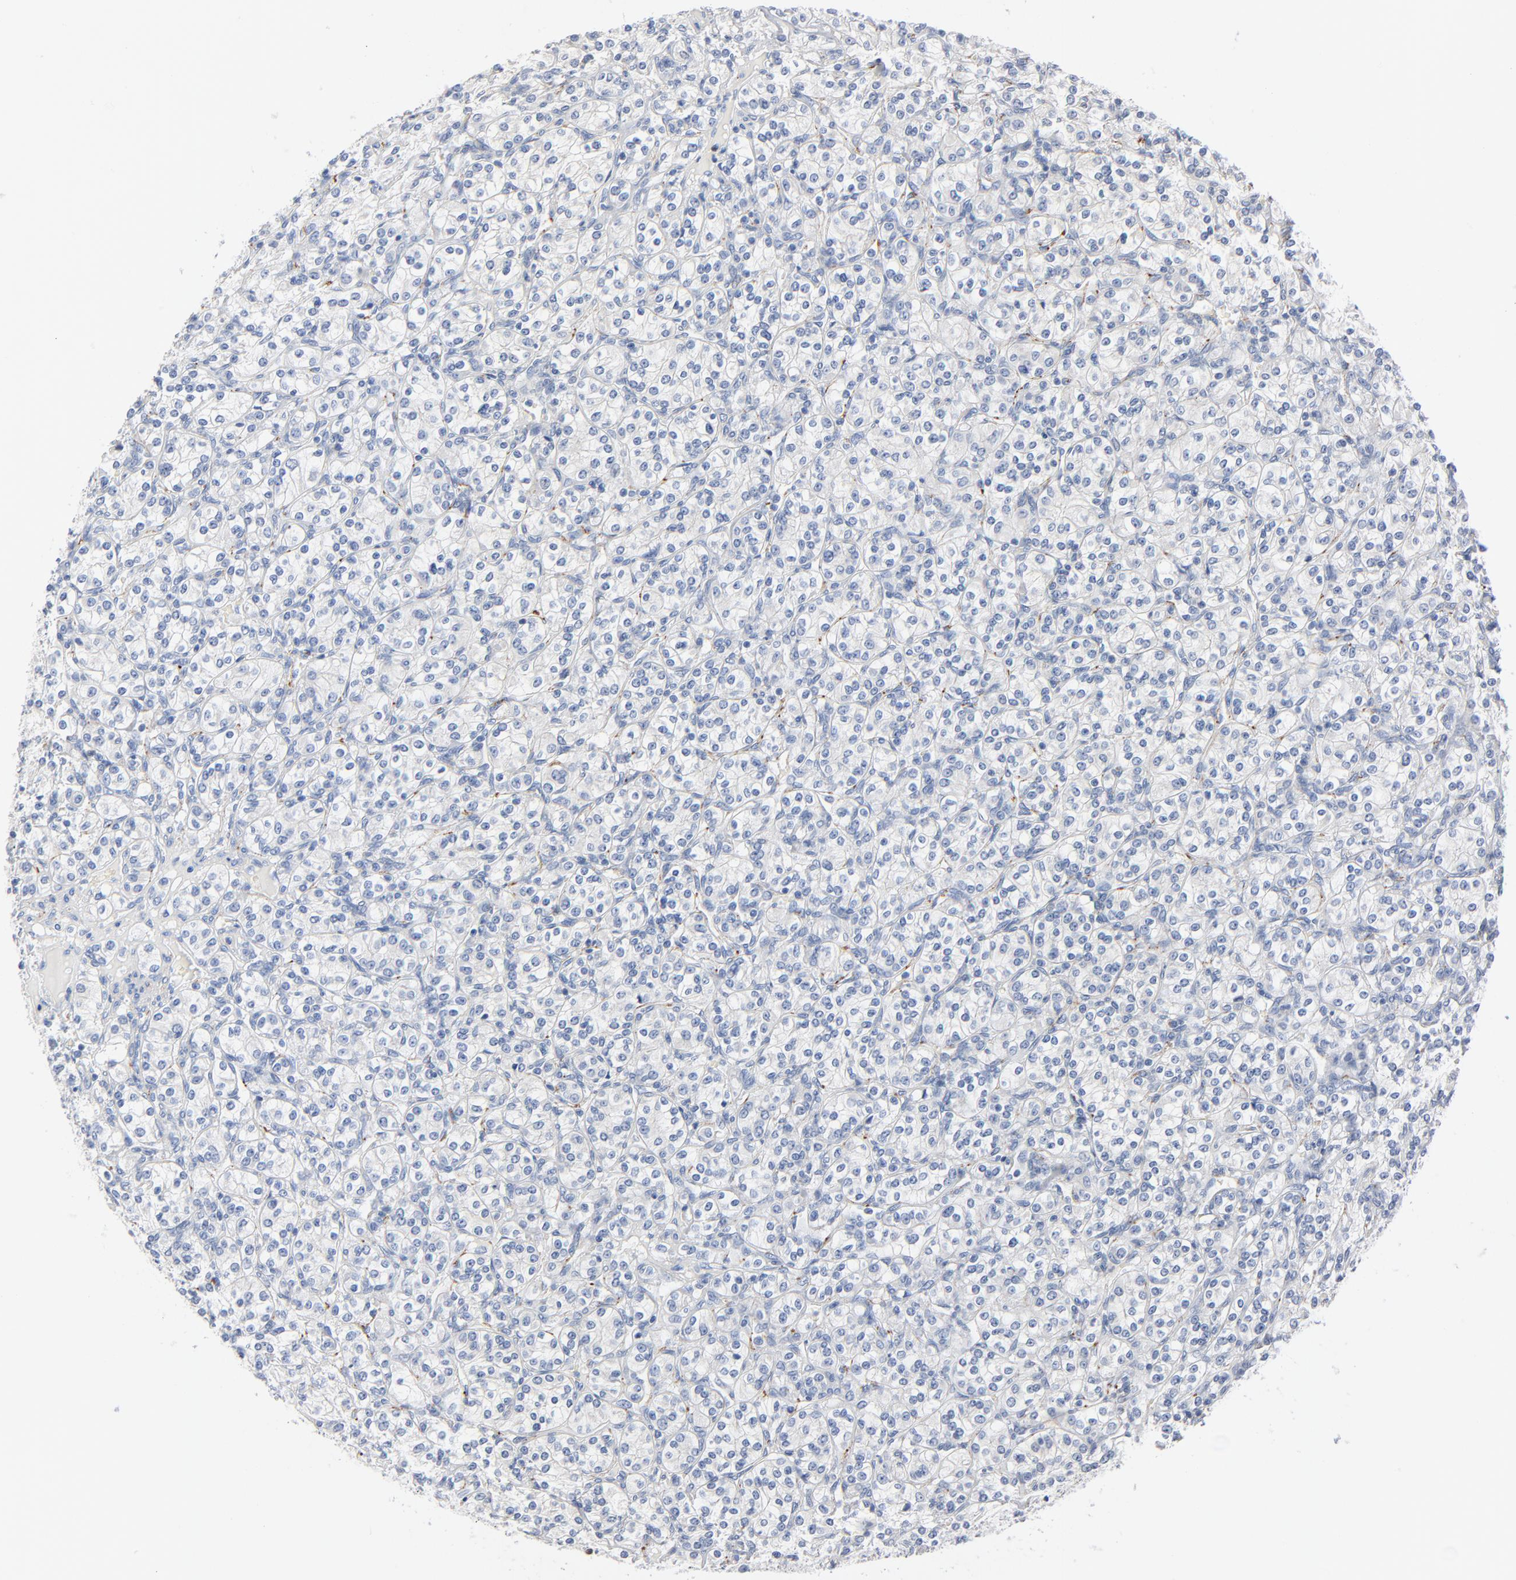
{"staining": {"intensity": "negative", "quantity": "none", "location": "none"}, "tissue": "renal cancer", "cell_type": "Tumor cells", "image_type": "cancer", "snomed": [{"axis": "morphology", "description": "Adenocarcinoma, NOS"}, {"axis": "topography", "description": "Kidney"}], "caption": "Histopathology image shows no significant protein expression in tumor cells of adenocarcinoma (renal).", "gene": "IFT43", "patient": {"sex": "male", "age": 77}}